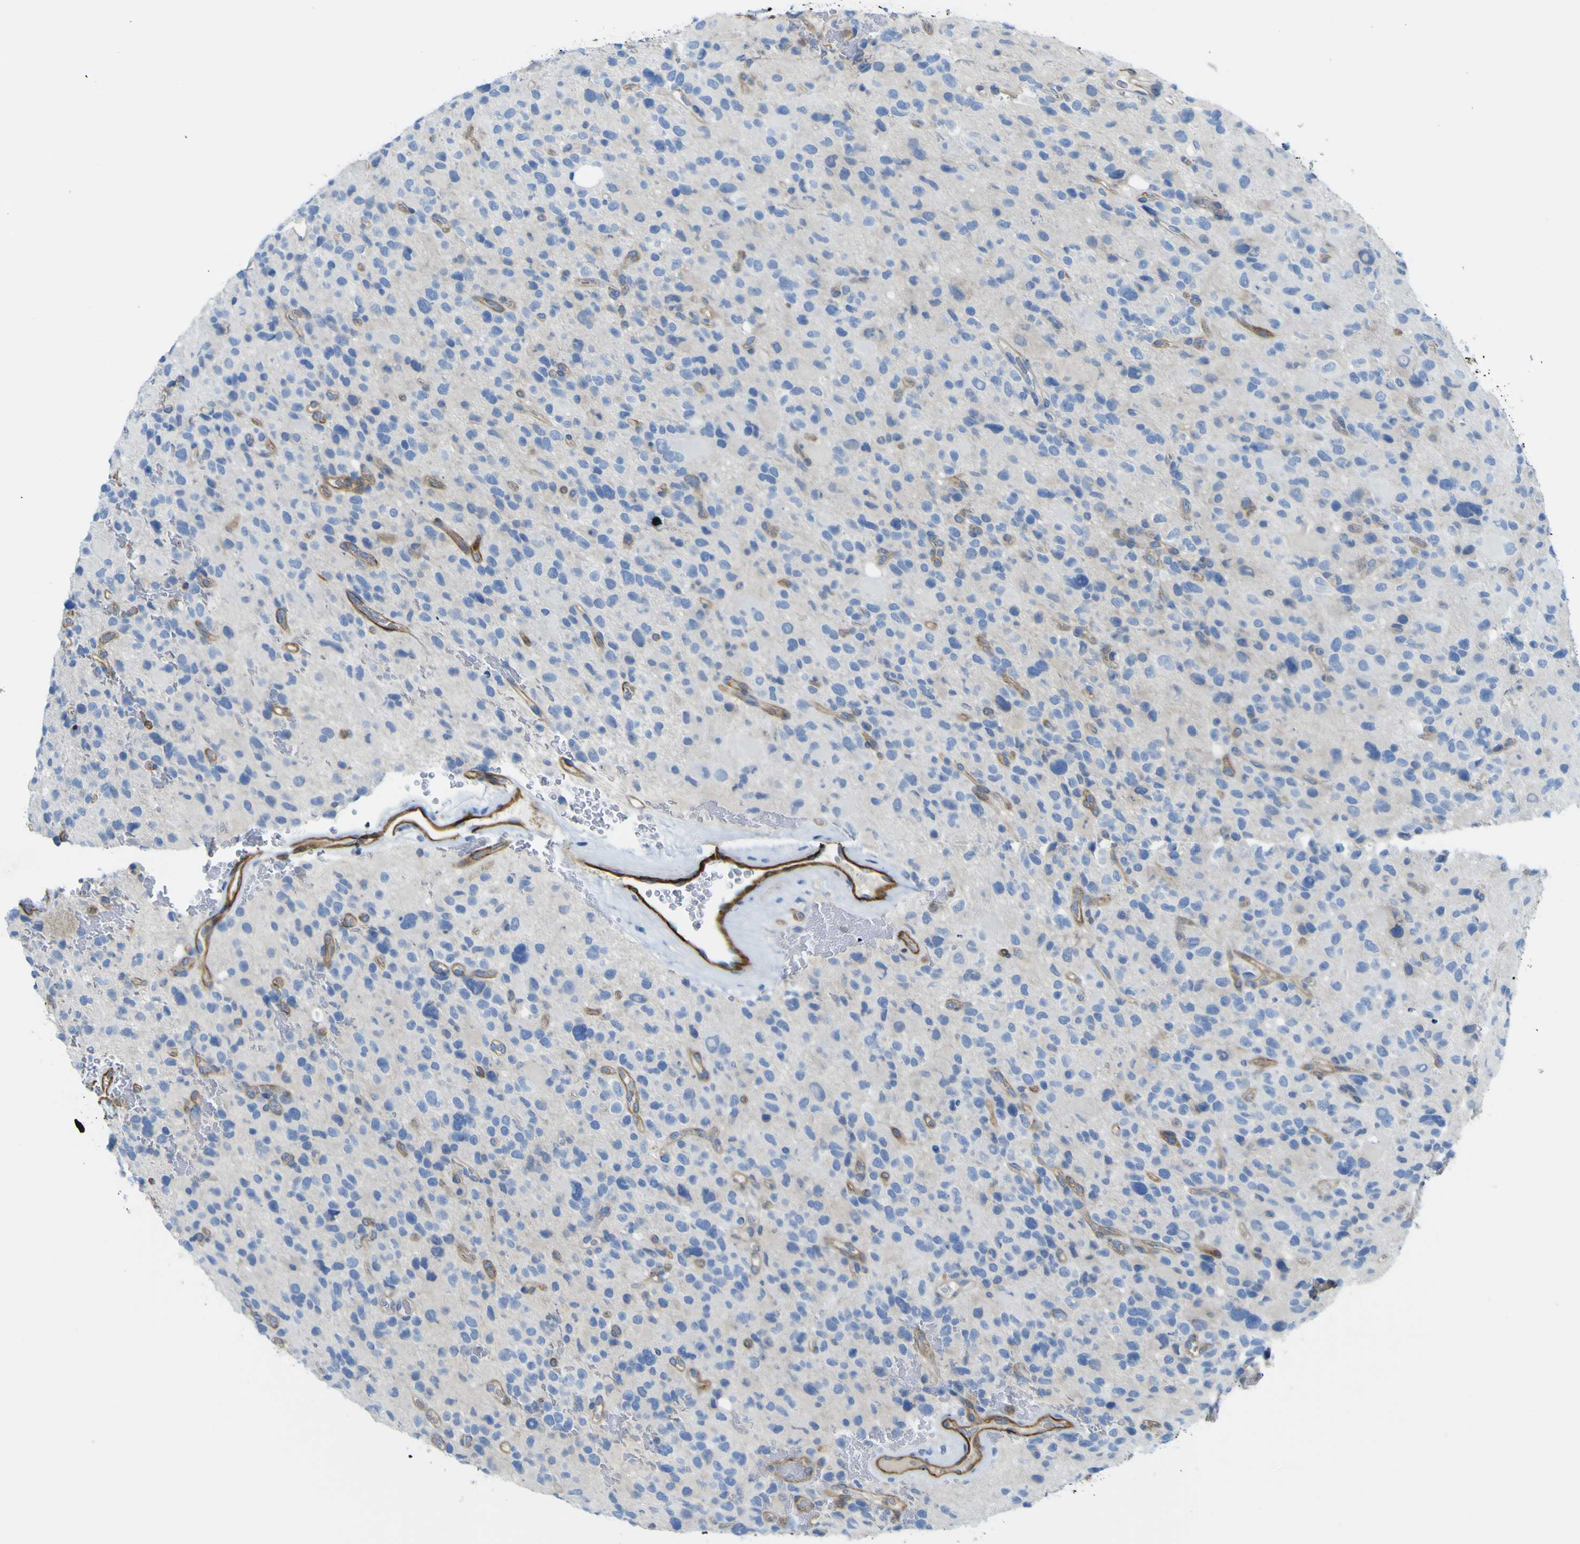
{"staining": {"intensity": "negative", "quantity": "none", "location": "none"}, "tissue": "glioma", "cell_type": "Tumor cells", "image_type": "cancer", "snomed": [{"axis": "morphology", "description": "Glioma, malignant, High grade"}, {"axis": "topography", "description": "Brain"}], "caption": "Immunohistochemical staining of human high-grade glioma (malignant) demonstrates no significant staining in tumor cells.", "gene": "CD93", "patient": {"sex": "male", "age": 48}}